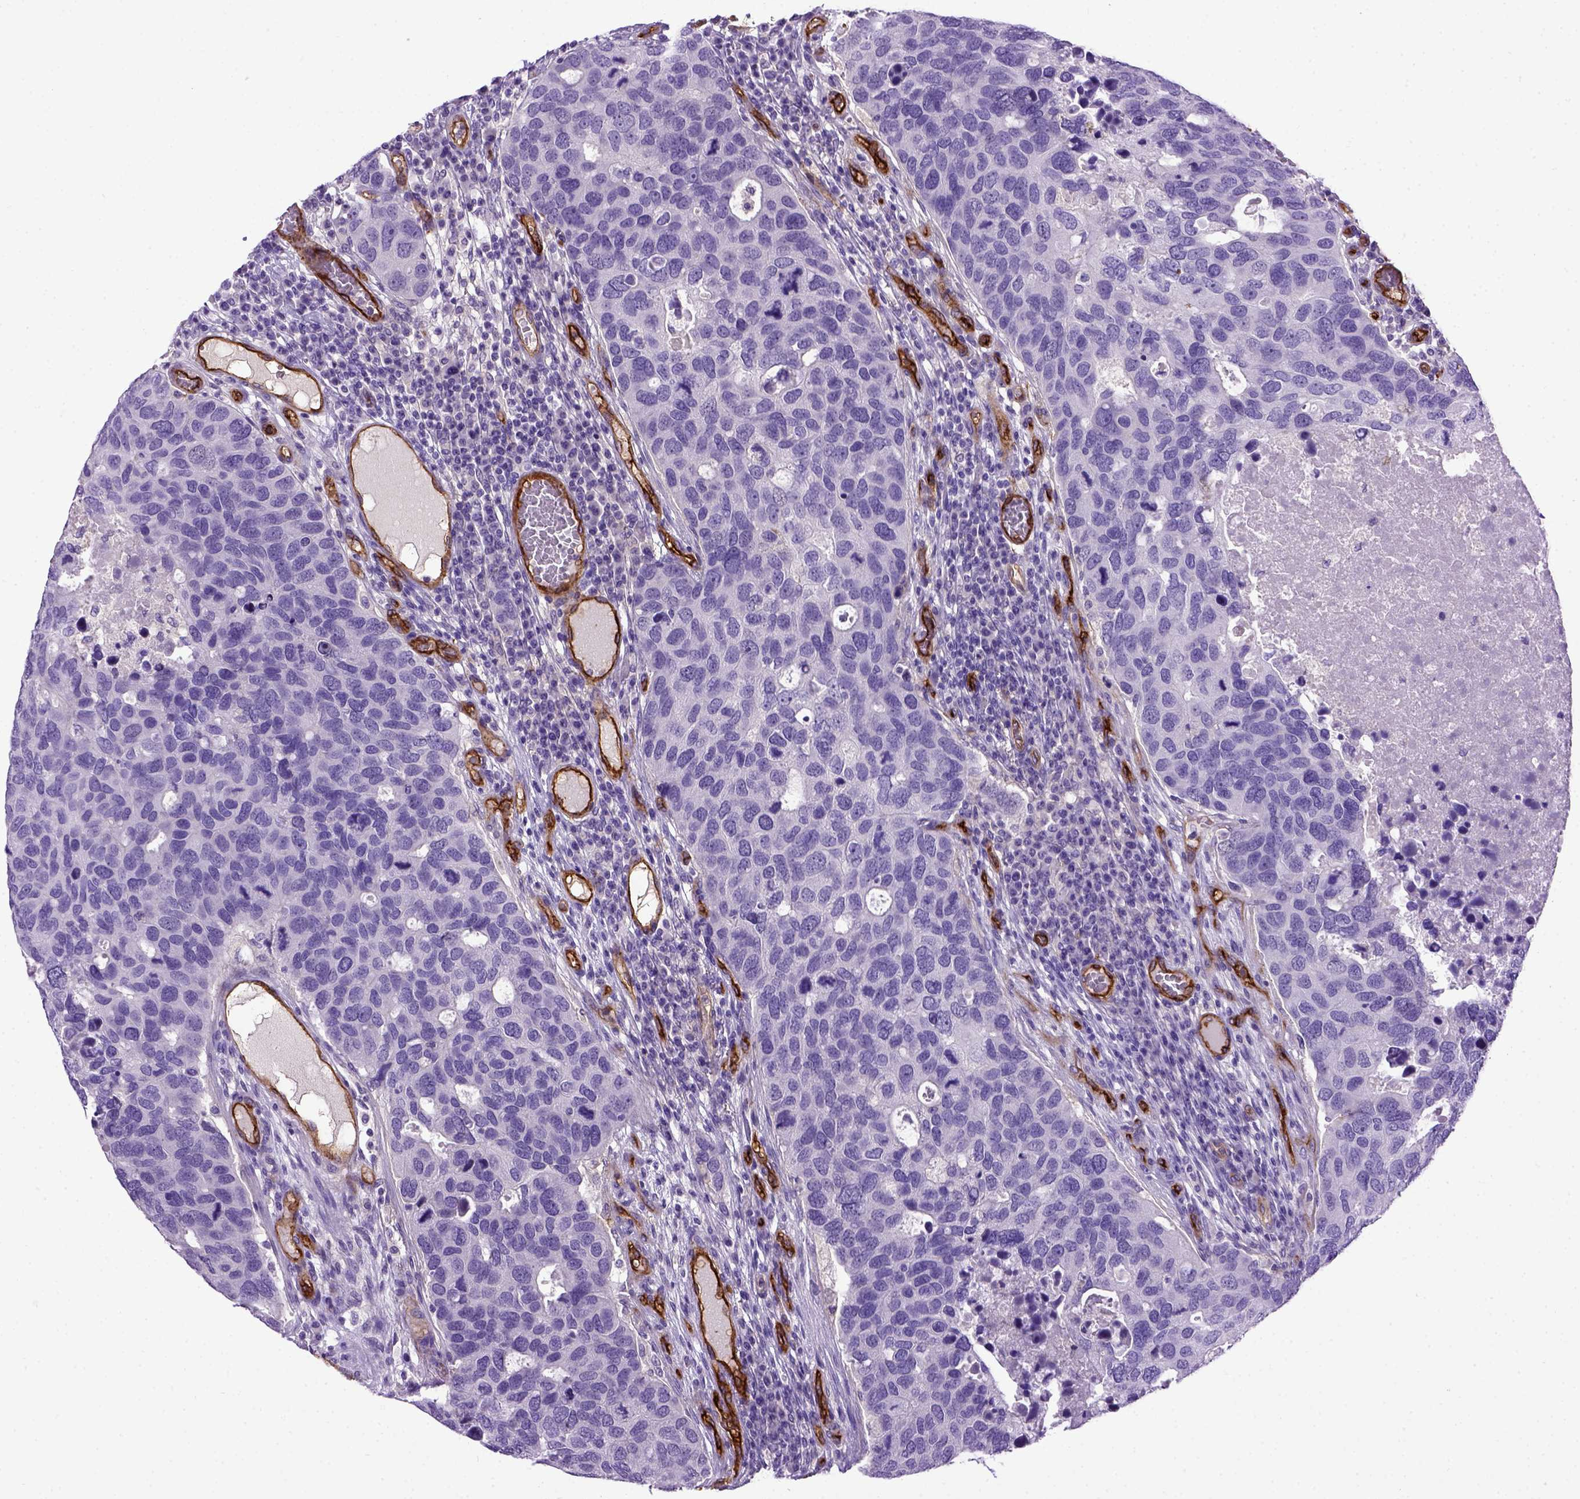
{"staining": {"intensity": "negative", "quantity": "none", "location": "none"}, "tissue": "breast cancer", "cell_type": "Tumor cells", "image_type": "cancer", "snomed": [{"axis": "morphology", "description": "Duct carcinoma"}, {"axis": "topography", "description": "Breast"}], "caption": "Tumor cells show no significant staining in intraductal carcinoma (breast). (Brightfield microscopy of DAB (3,3'-diaminobenzidine) immunohistochemistry (IHC) at high magnification).", "gene": "ENG", "patient": {"sex": "female", "age": 83}}